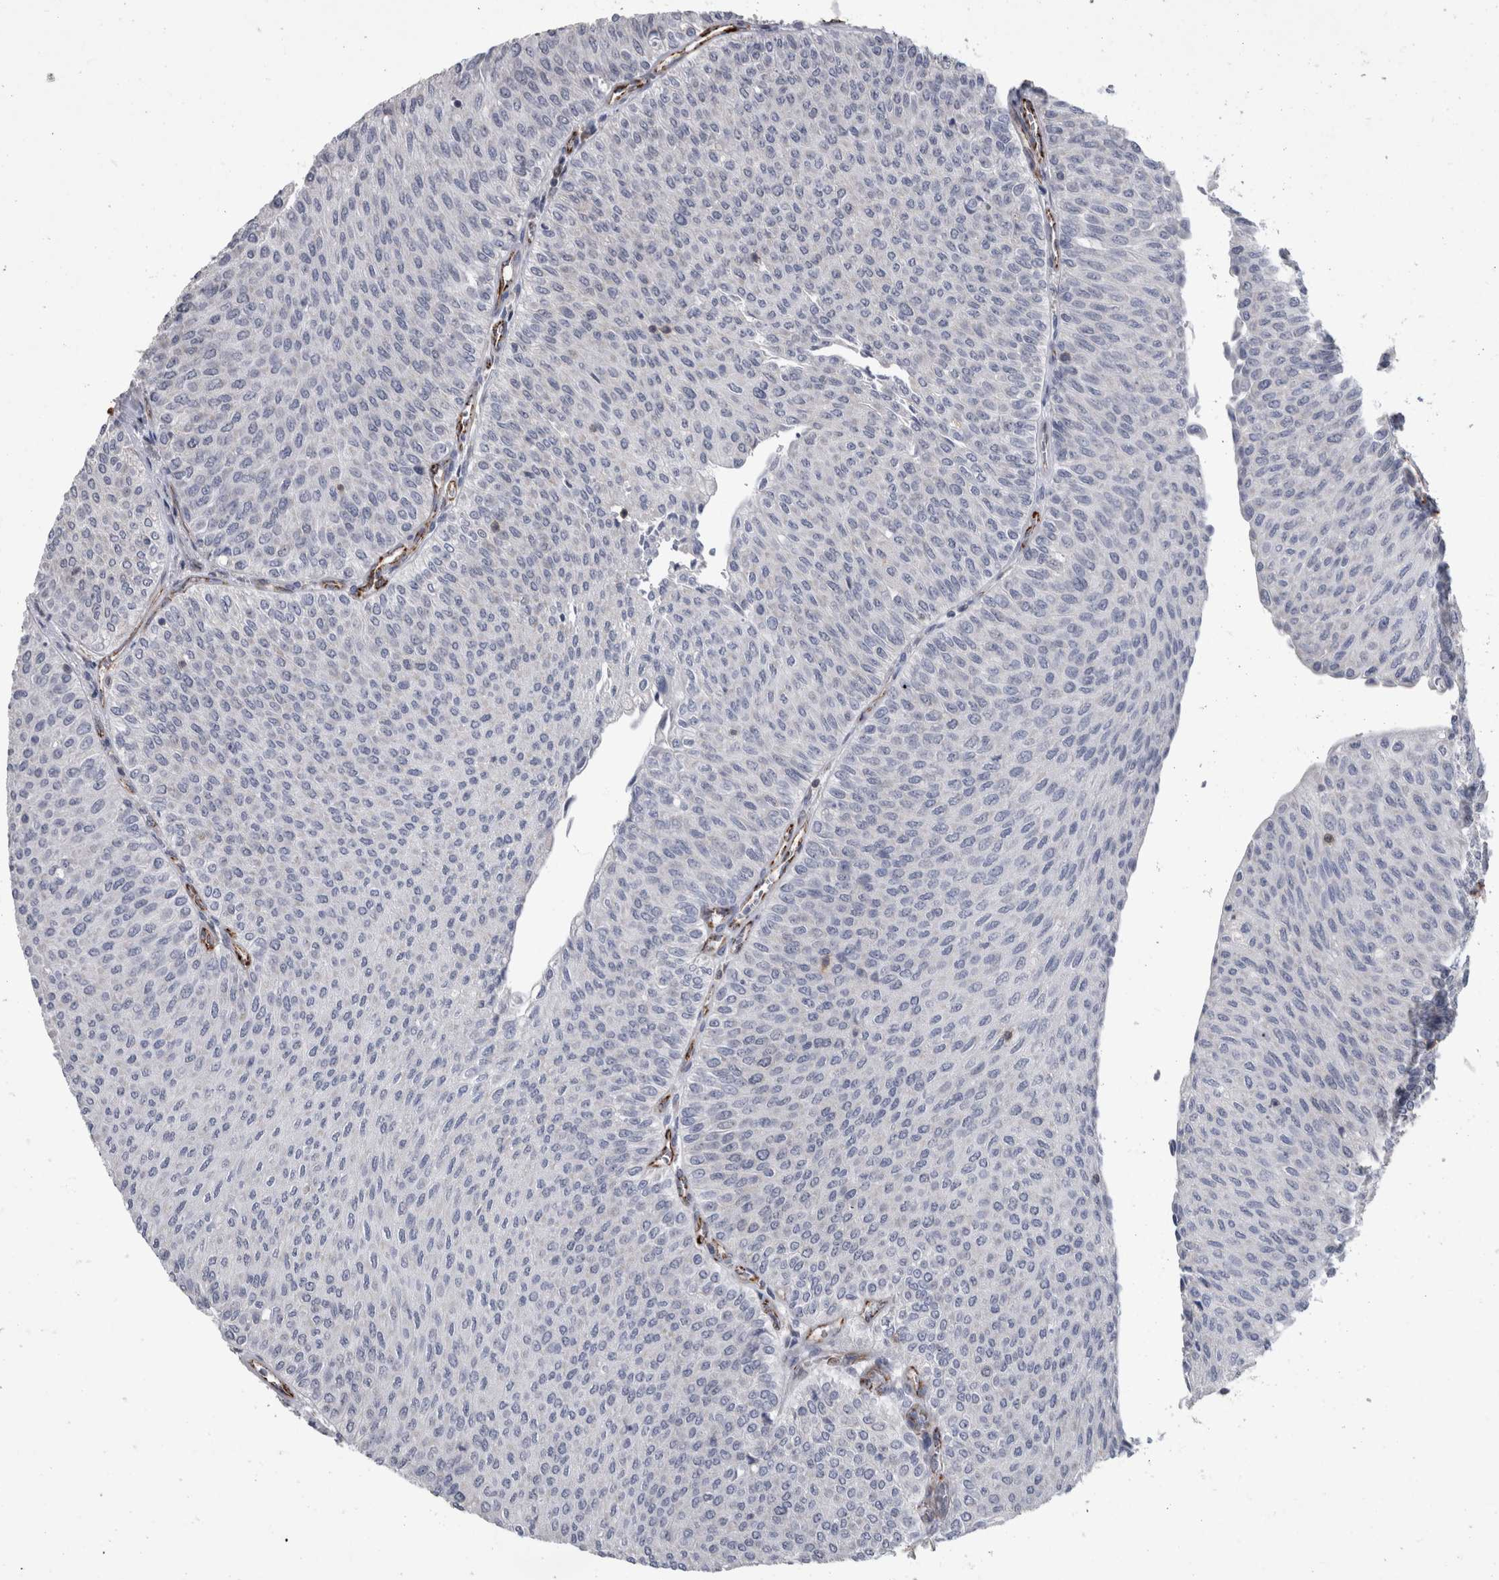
{"staining": {"intensity": "negative", "quantity": "none", "location": "none"}, "tissue": "urothelial cancer", "cell_type": "Tumor cells", "image_type": "cancer", "snomed": [{"axis": "morphology", "description": "Urothelial carcinoma, Low grade"}, {"axis": "topography", "description": "Urinary bladder"}], "caption": "Tumor cells are negative for brown protein staining in low-grade urothelial carcinoma.", "gene": "ACOT7", "patient": {"sex": "male", "age": 78}}